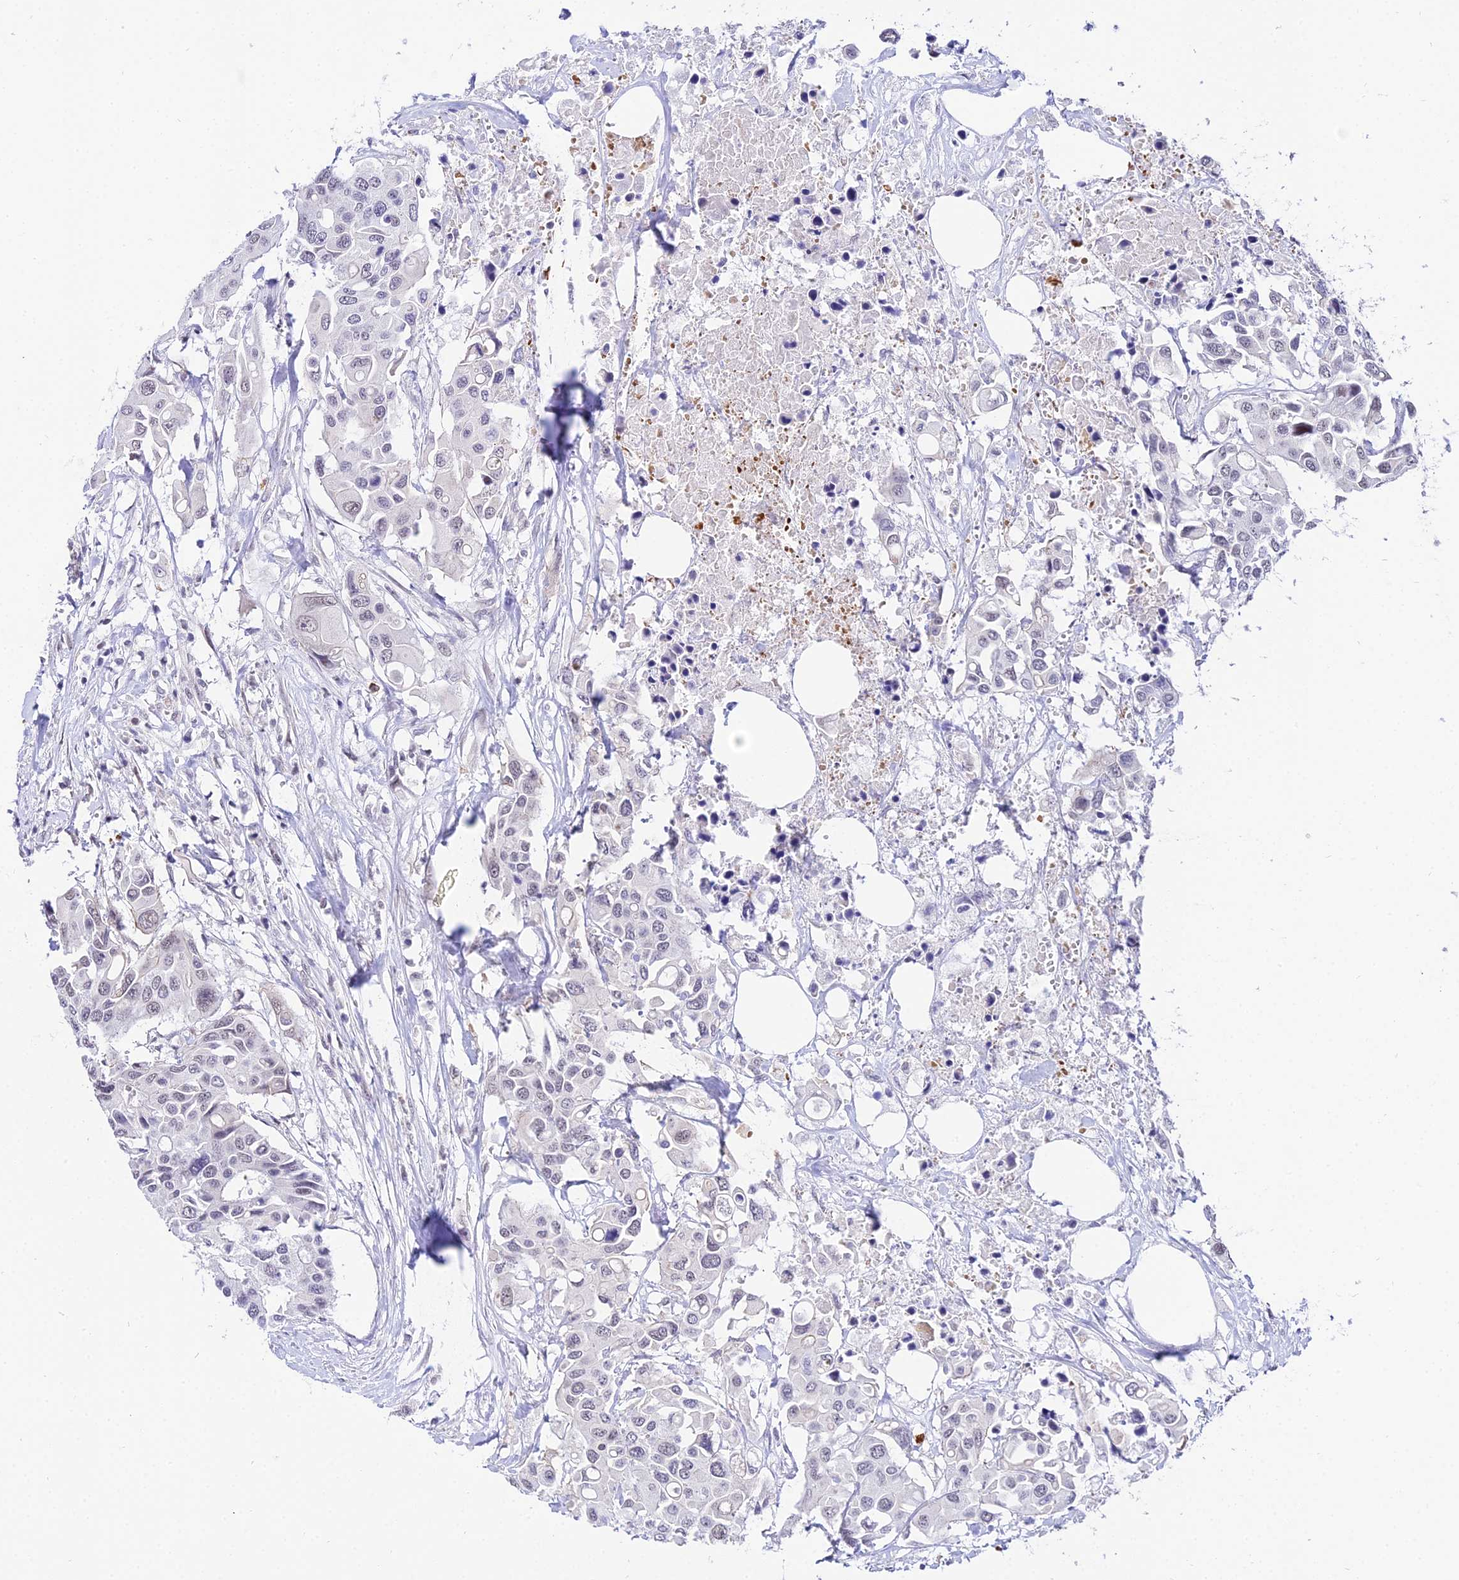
{"staining": {"intensity": "negative", "quantity": "none", "location": "none"}, "tissue": "colorectal cancer", "cell_type": "Tumor cells", "image_type": "cancer", "snomed": [{"axis": "morphology", "description": "Adenocarcinoma, NOS"}, {"axis": "topography", "description": "Colon"}], "caption": "Immunohistochemistry micrograph of neoplastic tissue: human adenocarcinoma (colorectal) stained with DAB (3,3'-diaminobenzidine) displays no significant protein staining in tumor cells.", "gene": "POLR2I", "patient": {"sex": "male", "age": 77}}